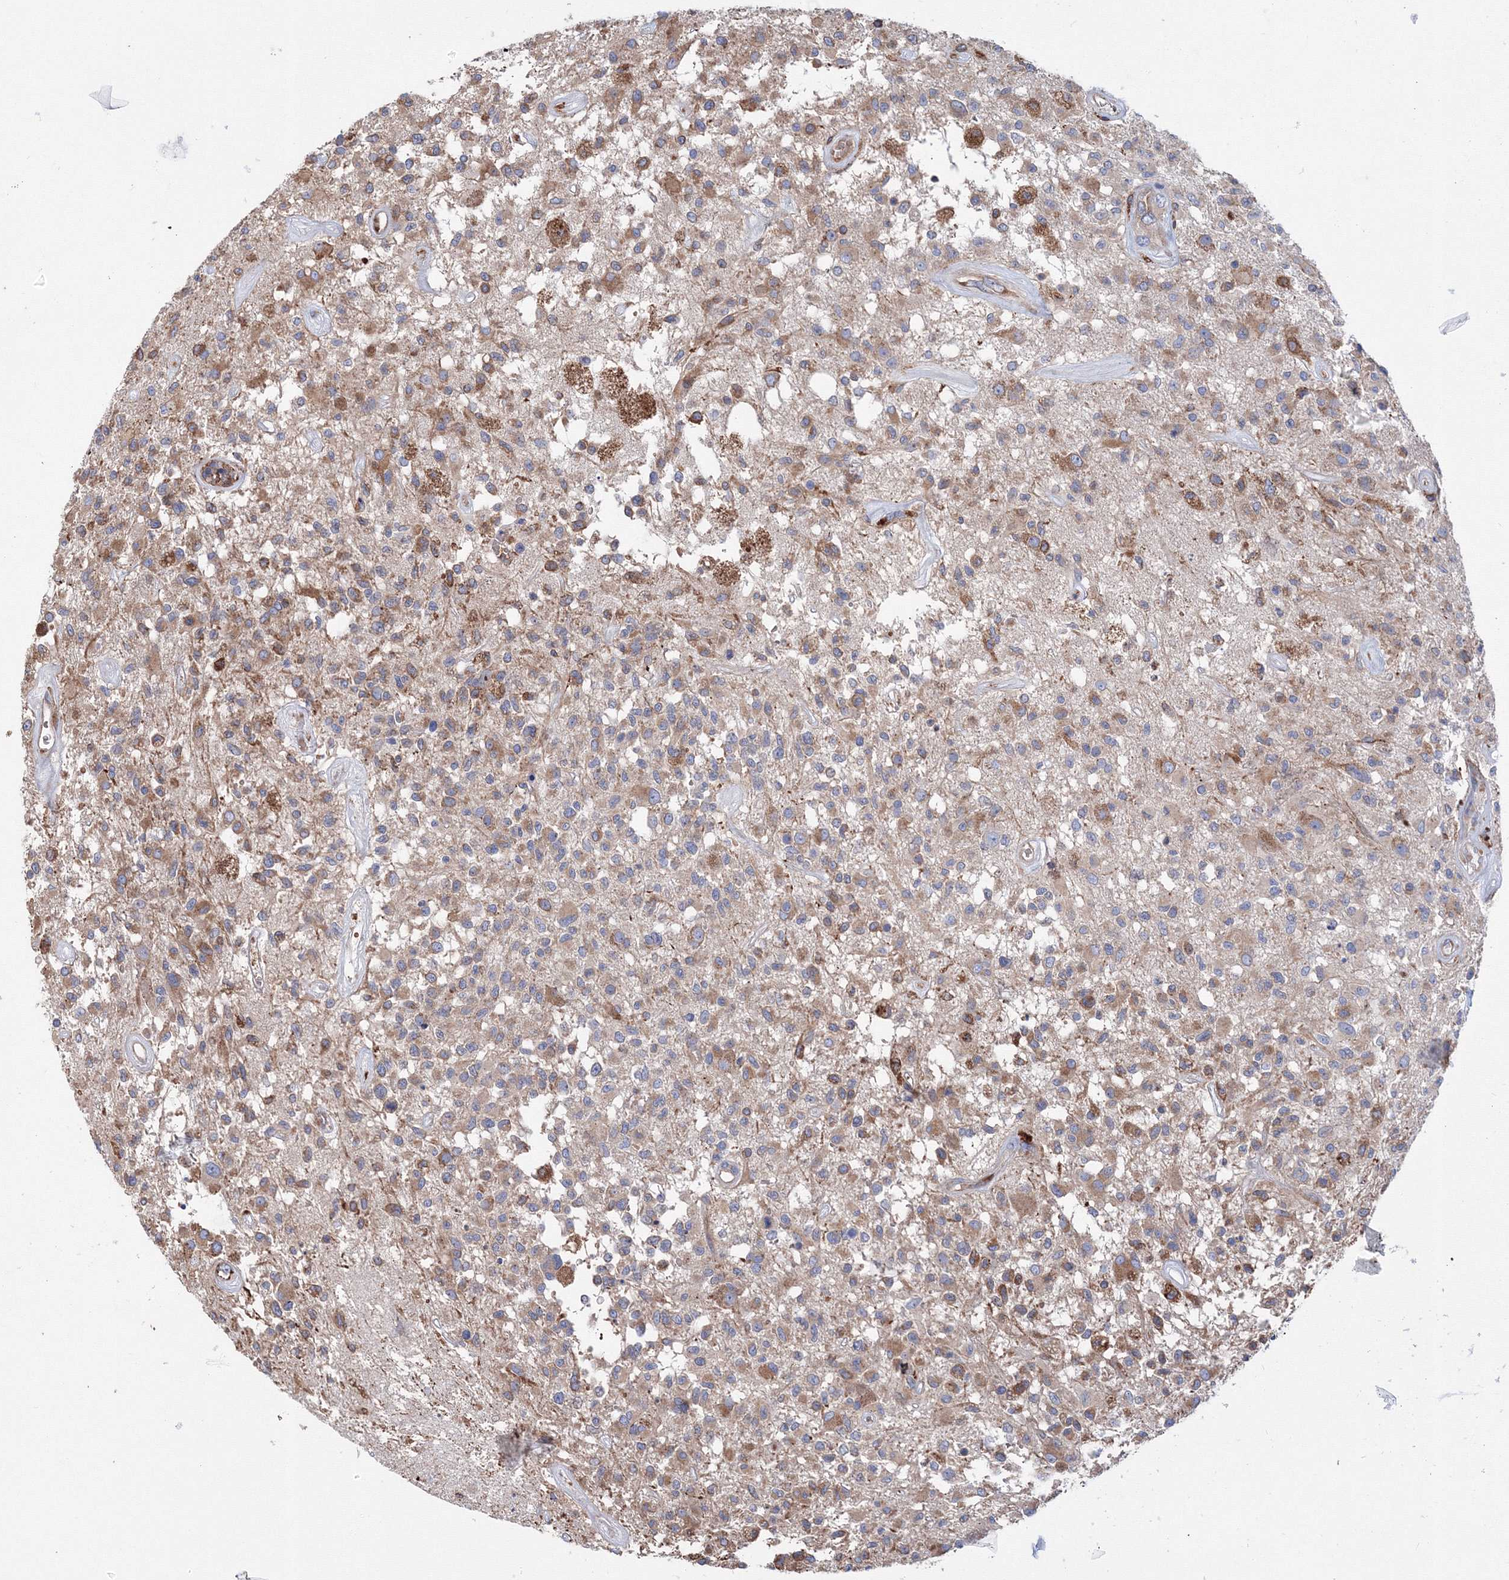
{"staining": {"intensity": "moderate", "quantity": "25%-75%", "location": "cytoplasmic/membranous"}, "tissue": "glioma", "cell_type": "Tumor cells", "image_type": "cancer", "snomed": [{"axis": "morphology", "description": "Glioma, malignant, High grade"}, {"axis": "morphology", "description": "Glioblastoma, NOS"}, {"axis": "topography", "description": "Brain"}], "caption": "Protein staining of glioma tissue shows moderate cytoplasmic/membranous staining in approximately 25%-75% of tumor cells.", "gene": "VPS8", "patient": {"sex": "male", "age": 60}}